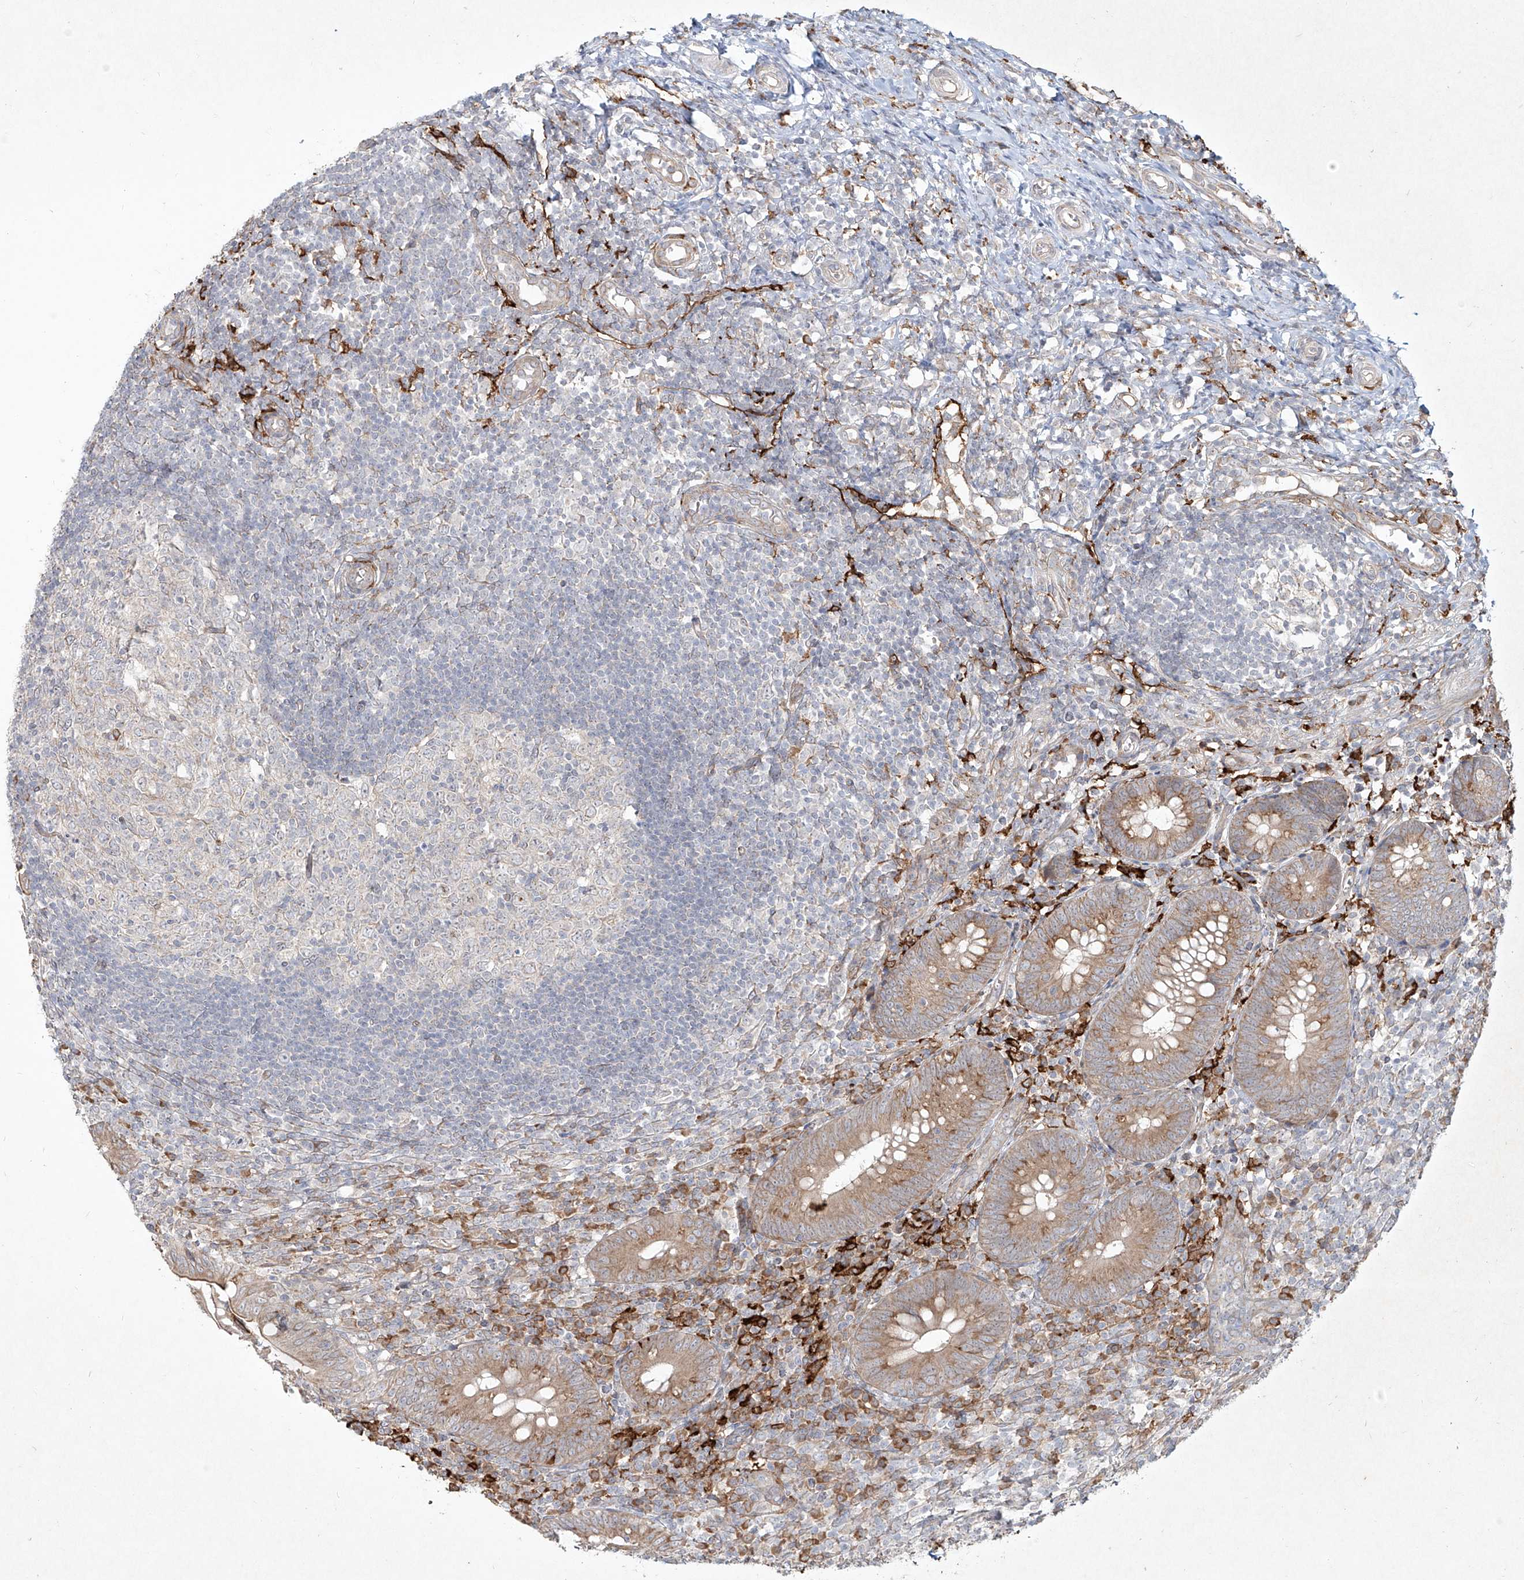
{"staining": {"intensity": "weak", "quantity": ">75%", "location": "cytoplasmic/membranous"}, "tissue": "appendix", "cell_type": "Glandular cells", "image_type": "normal", "snomed": [{"axis": "morphology", "description": "Normal tissue, NOS"}, {"axis": "topography", "description": "Appendix"}], "caption": "Benign appendix displays weak cytoplasmic/membranous staining in about >75% of glandular cells, visualized by immunohistochemistry.", "gene": "CD209", "patient": {"sex": "male", "age": 14}}